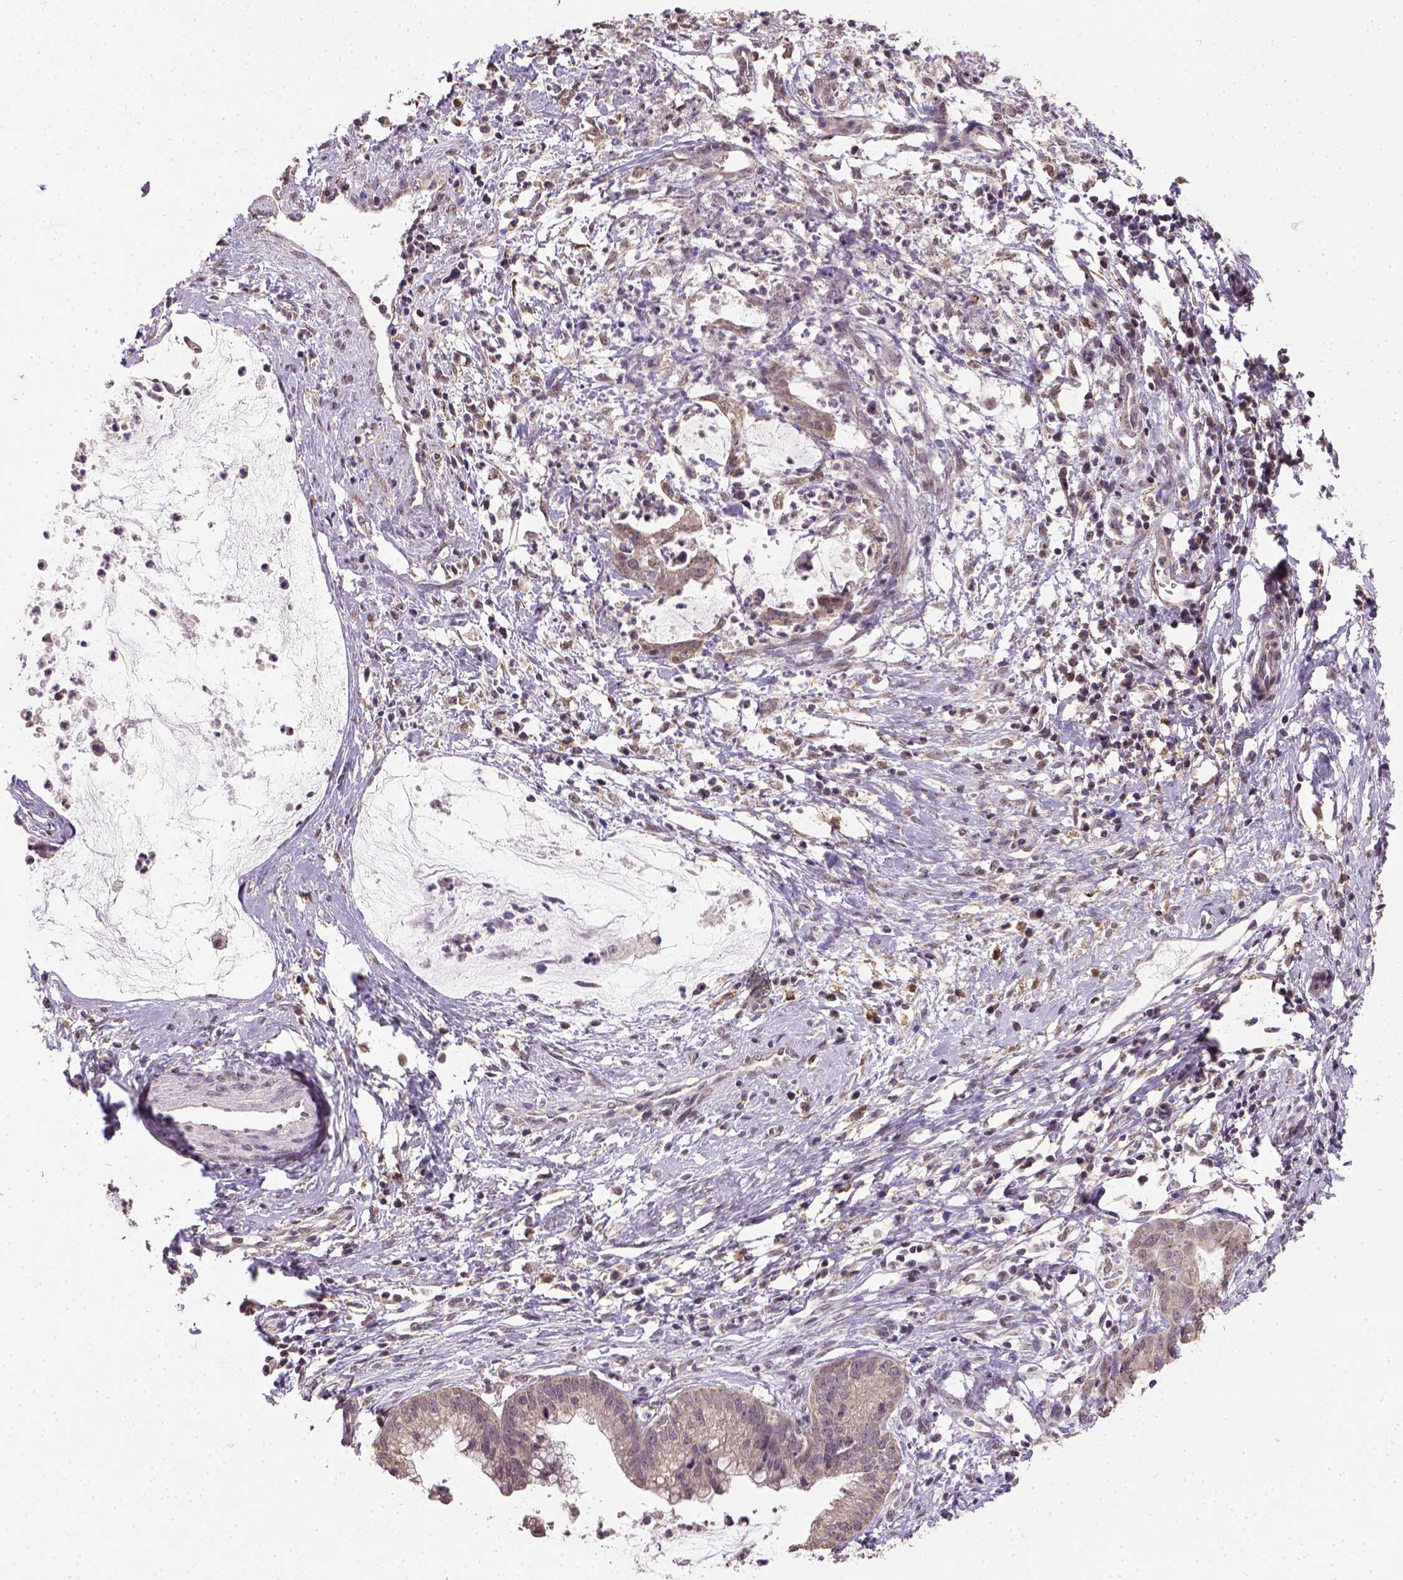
{"staining": {"intensity": "weak", "quantity": "25%-75%", "location": "cytoplasmic/membranous"}, "tissue": "cervical cancer", "cell_type": "Tumor cells", "image_type": "cancer", "snomed": [{"axis": "morphology", "description": "Normal tissue, NOS"}, {"axis": "morphology", "description": "Adenocarcinoma, NOS"}, {"axis": "topography", "description": "Cervix"}], "caption": "Cervical adenocarcinoma tissue displays weak cytoplasmic/membranous staining in about 25%-75% of tumor cells, visualized by immunohistochemistry.", "gene": "NUDT10", "patient": {"sex": "female", "age": 38}}